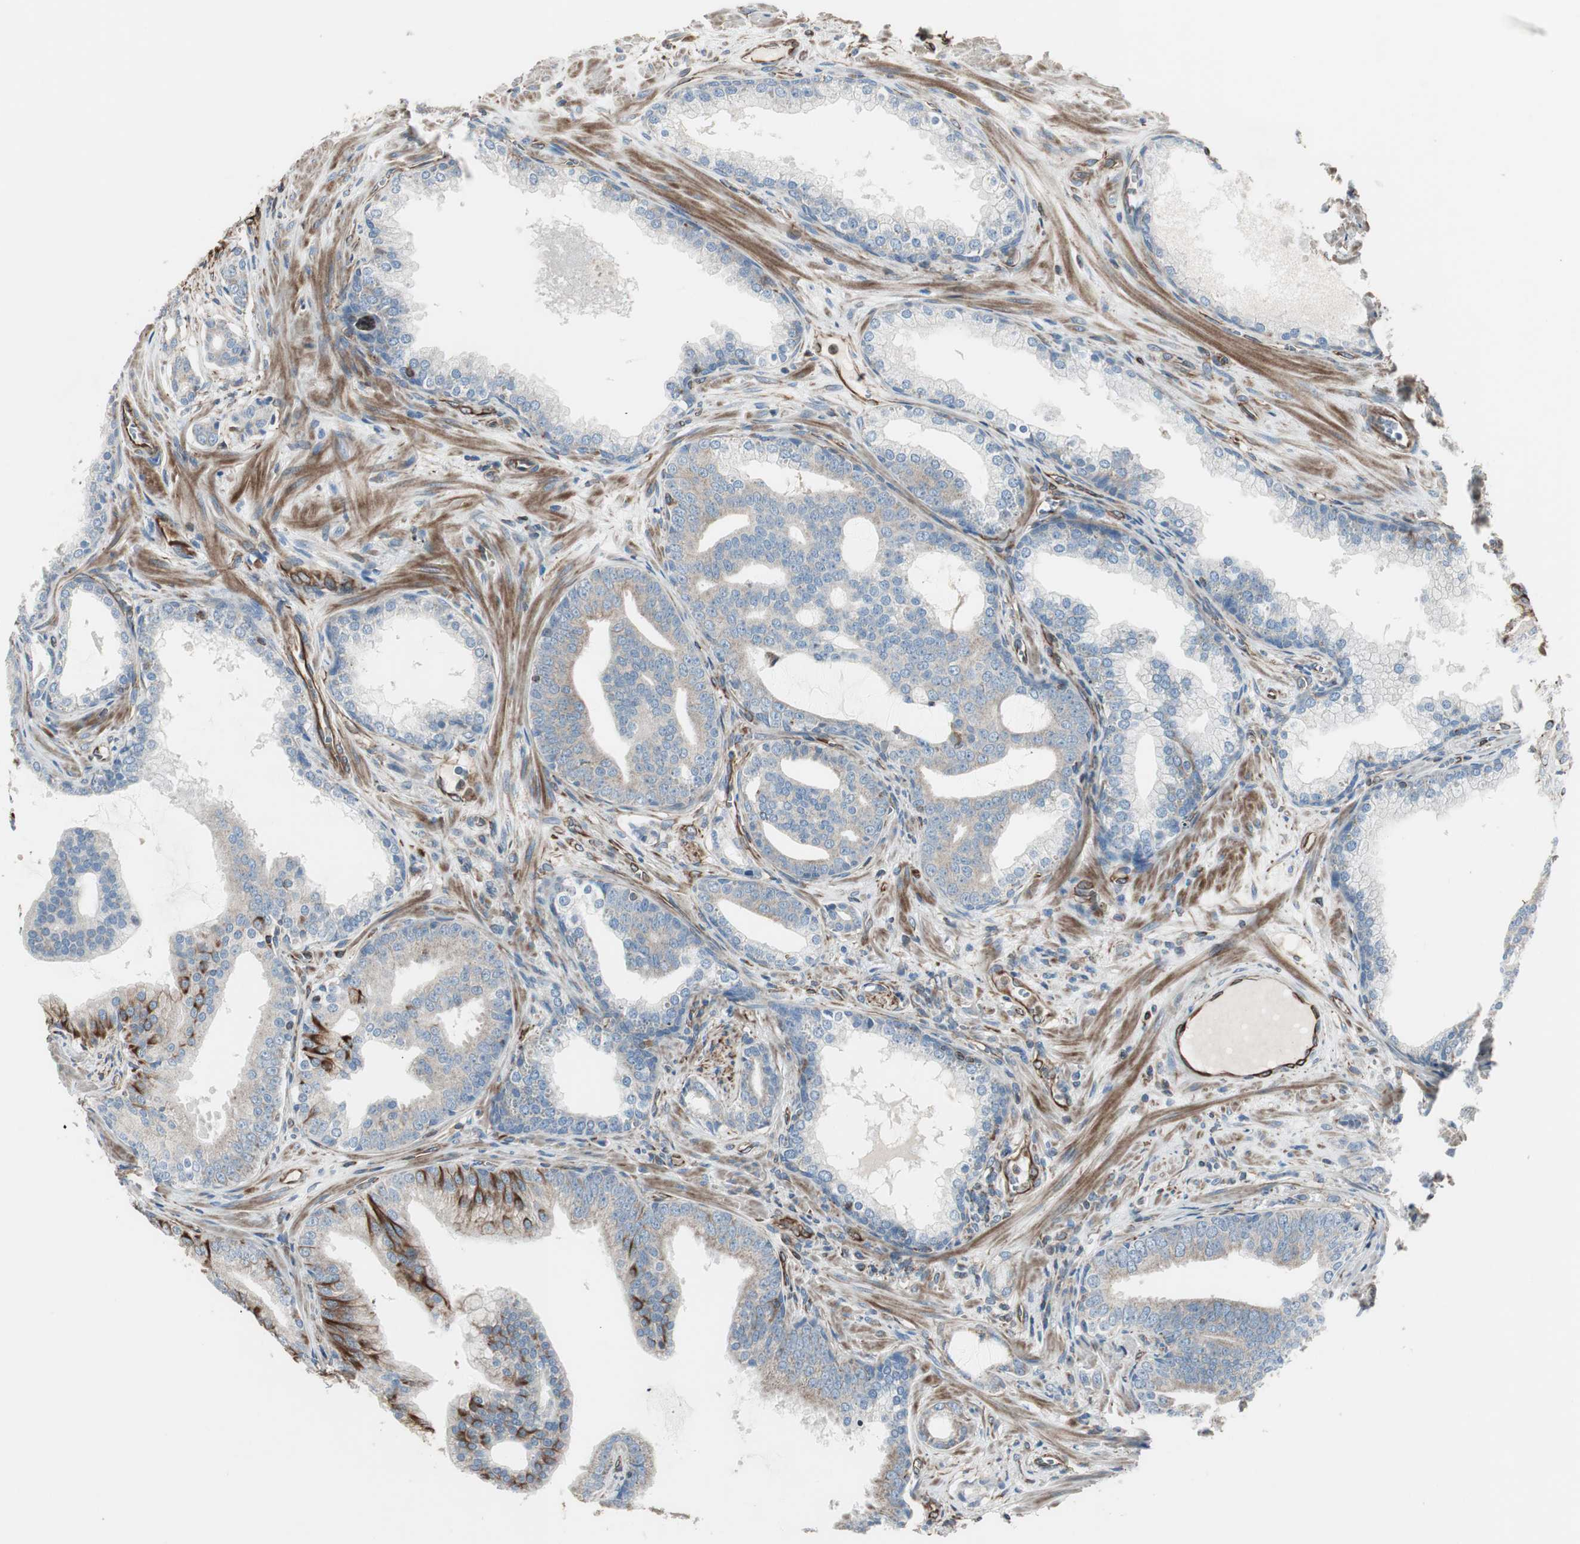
{"staining": {"intensity": "strong", "quantity": "<25%", "location": "cytoplasmic/membranous"}, "tissue": "prostate cancer", "cell_type": "Tumor cells", "image_type": "cancer", "snomed": [{"axis": "morphology", "description": "Adenocarcinoma, Low grade"}, {"axis": "topography", "description": "Prostate"}], "caption": "Immunohistochemistry (IHC) of human adenocarcinoma (low-grade) (prostate) demonstrates medium levels of strong cytoplasmic/membranous staining in about <25% of tumor cells.", "gene": "SRCIN1", "patient": {"sex": "male", "age": 58}}